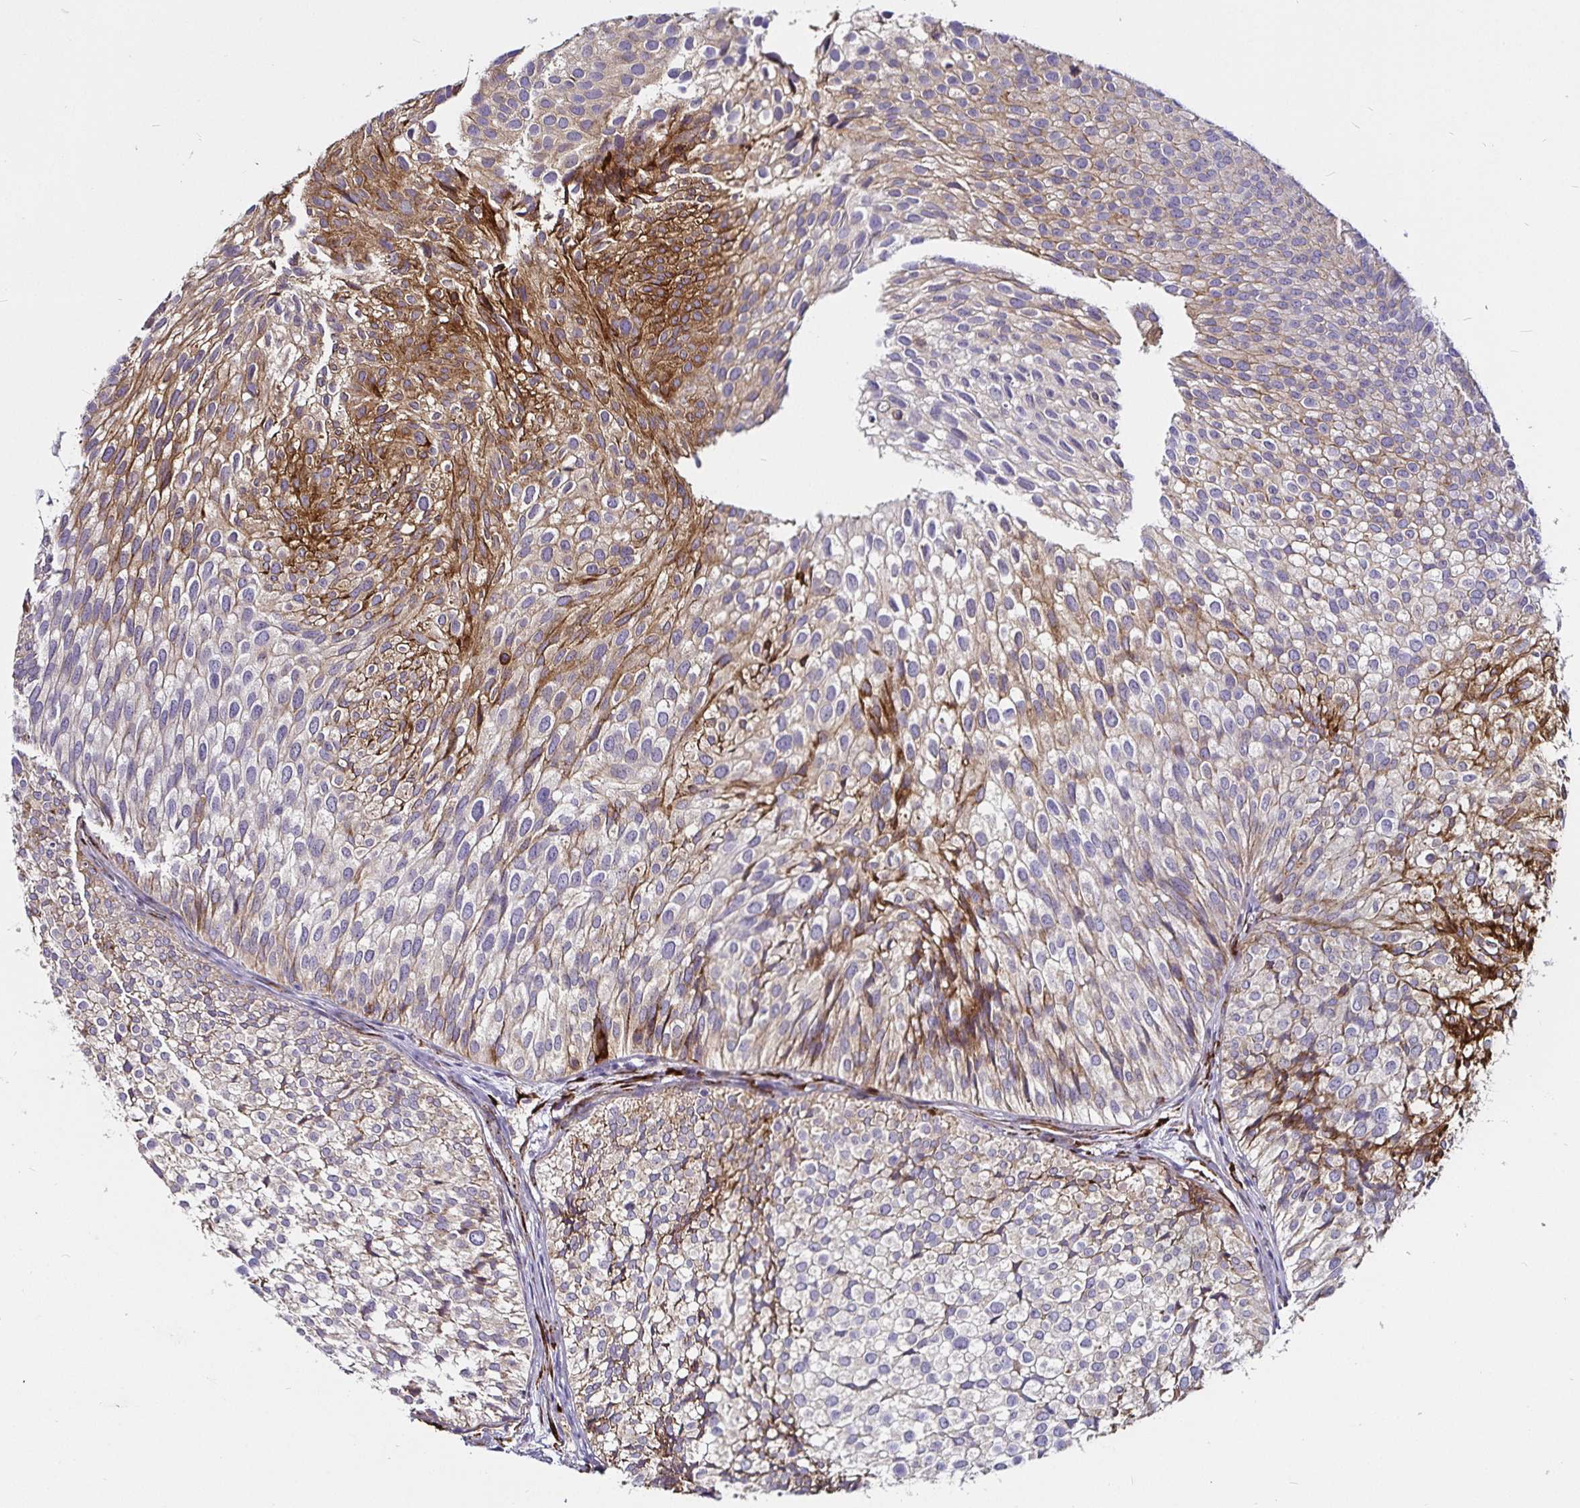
{"staining": {"intensity": "moderate", "quantity": "25%-75%", "location": "cytoplasmic/membranous"}, "tissue": "urothelial cancer", "cell_type": "Tumor cells", "image_type": "cancer", "snomed": [{"axis": "morphology", "description": "Urothelial carcinoma, Low grade"}, {"axis": "topography", "description": "Urinary bladder"}], "caption": "There is medium levels of moderate cytoplasmic/membranous positivity in tumor cells of urothelial cancer, as demonstrated by immunohistochemical staining (brown color).", "gene": "P4HA2", "patient": {"sex": "male", "age": 91}}